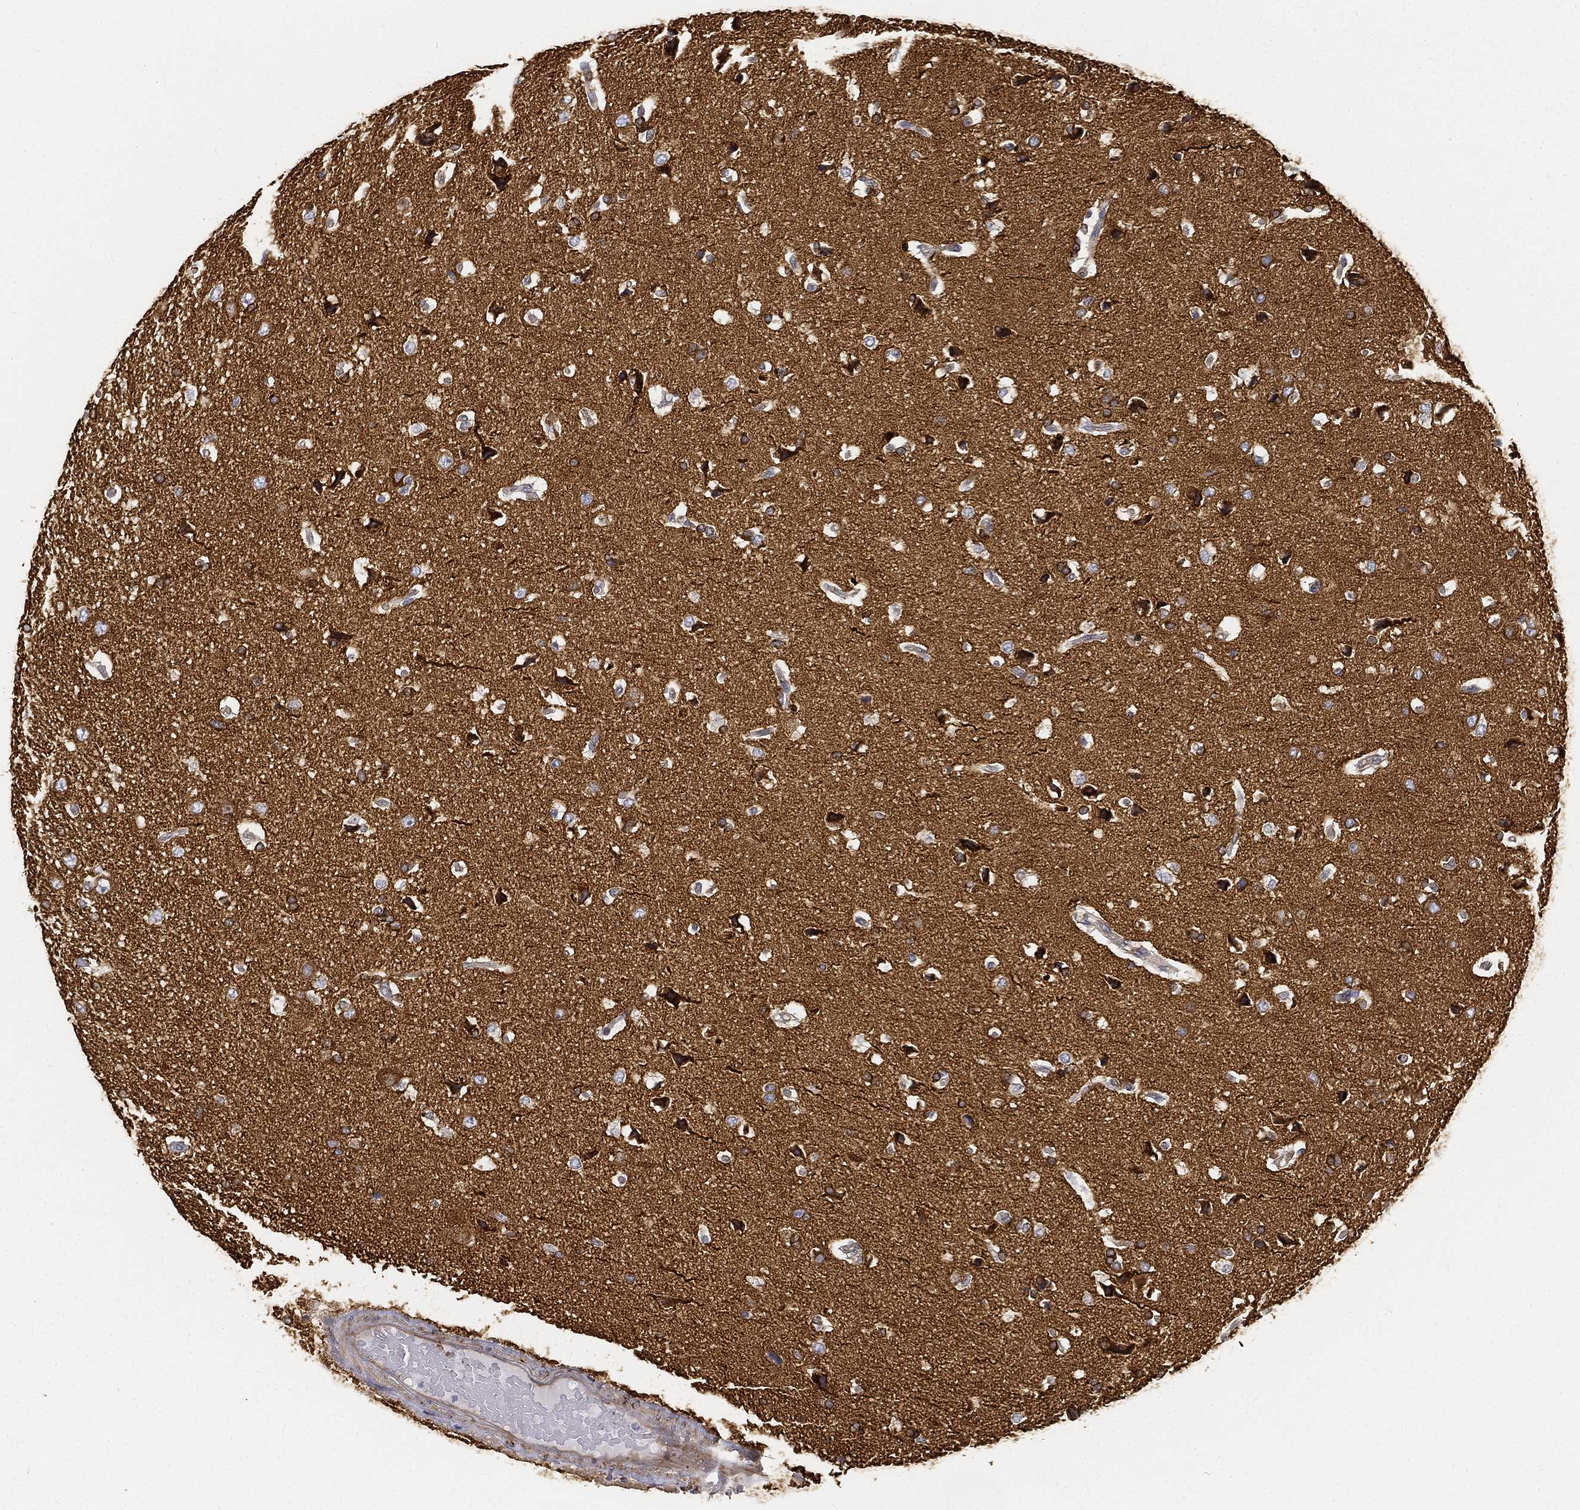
{"staining": {"intensity": "negative", "quantity": "none", "location": "none"}, "tissue": "glioma", "cell_type": "Tumor cells", "image_type": "cancer", "snomed": [{"axis": "morphology", "description": "Glioma, malignant, High grade"}, {"axis": "topography", "description": "Brain"}], "caption": "Human malignant glioma (high-grade) stained for a protein using IHC displays no expression in tumor cells.", "gene": "TMEM25", "patient": {"sex": "female", "age": 63}}